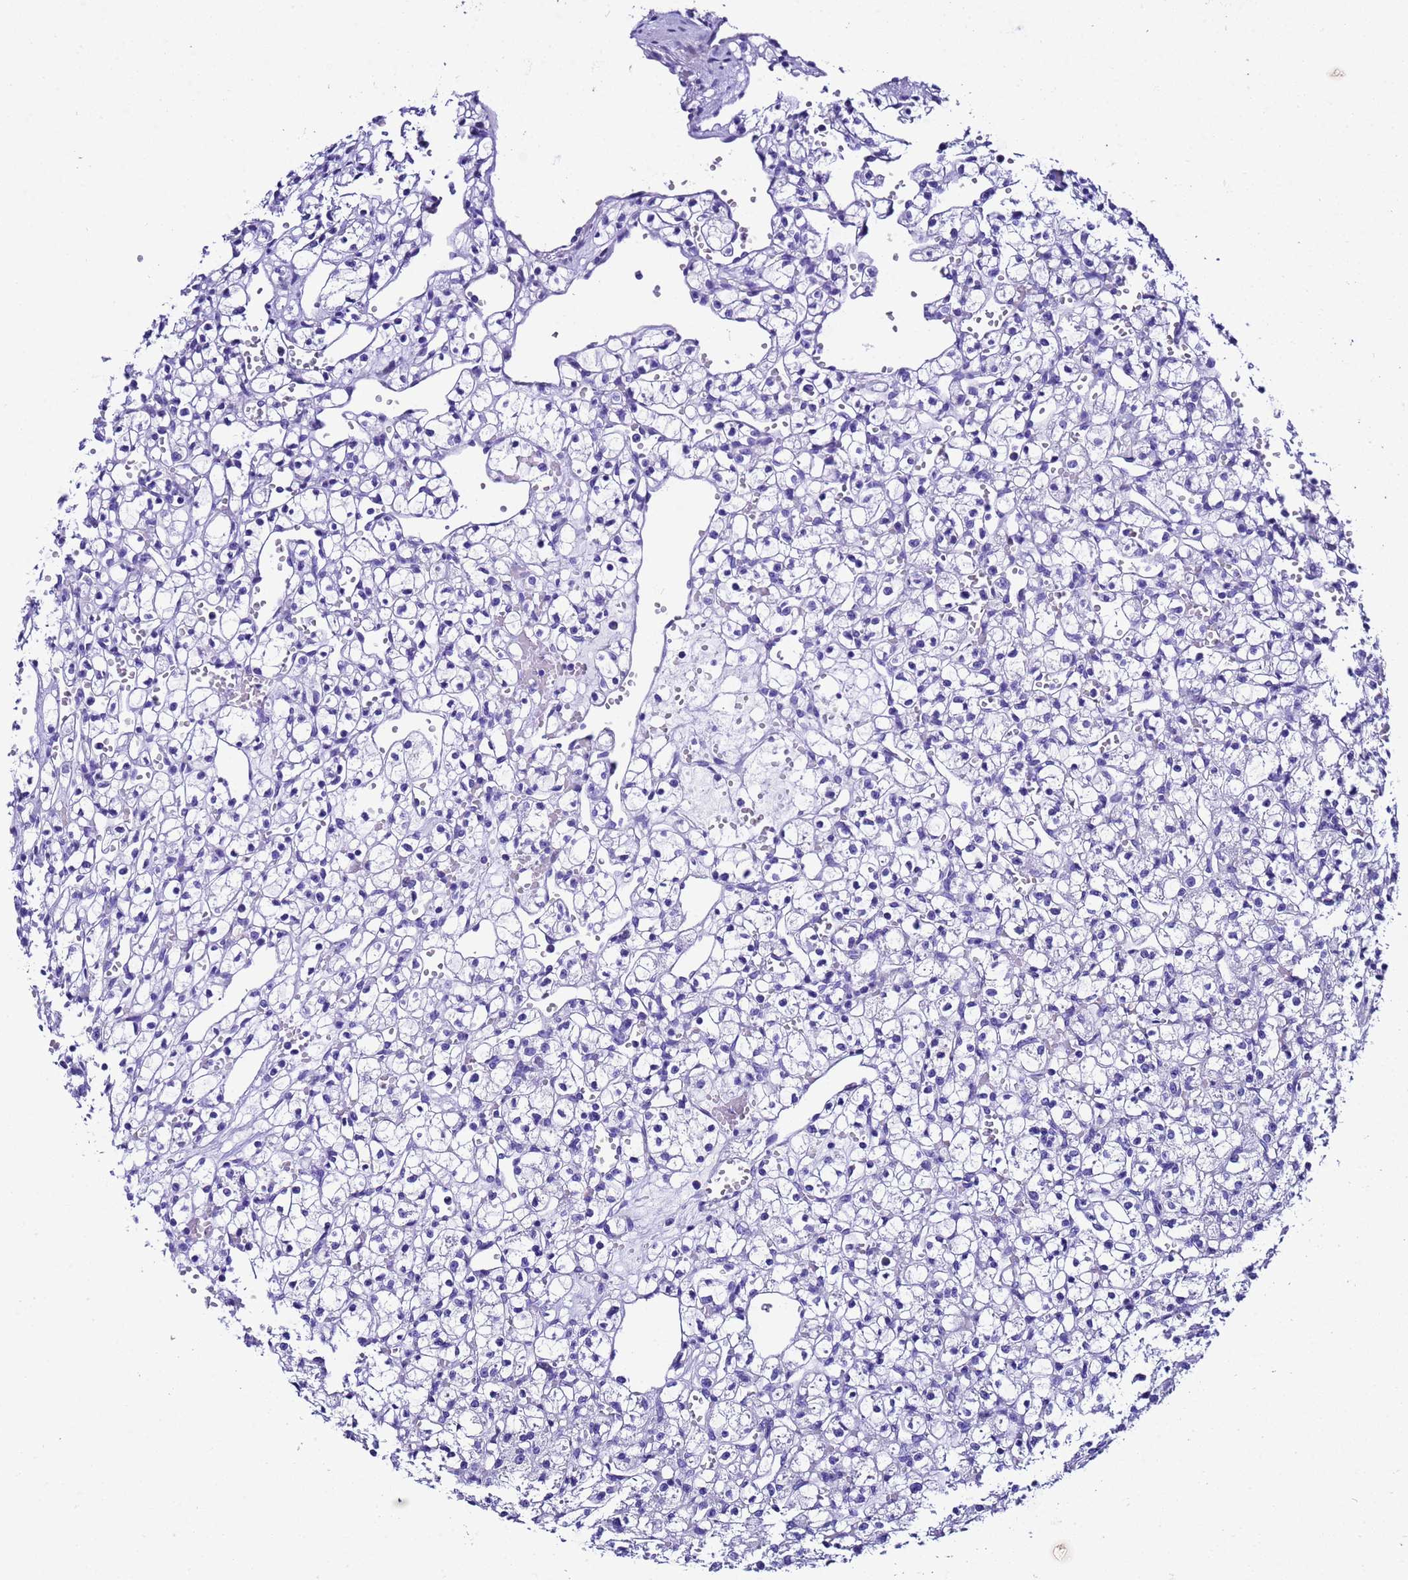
{"staining": {"intensity": "negative", "quantity": "none", "location": "none"}, "tissue": "renal cancer", "cell_type": "Tumor cells", "image_type": "cancer", "snomed": [{"axis": "morphology", "description": "Adenocarcinoma, NOS"}, {"axis": "topography", "description": "Kidney"}], "caption": "Immunohistochemistry (IHC) of human adenocarcinoma (renal) exhibits no positivity in tumor cells.", "gene": "UGT2B10", "patient": {"sex": "female", "age": 59}}